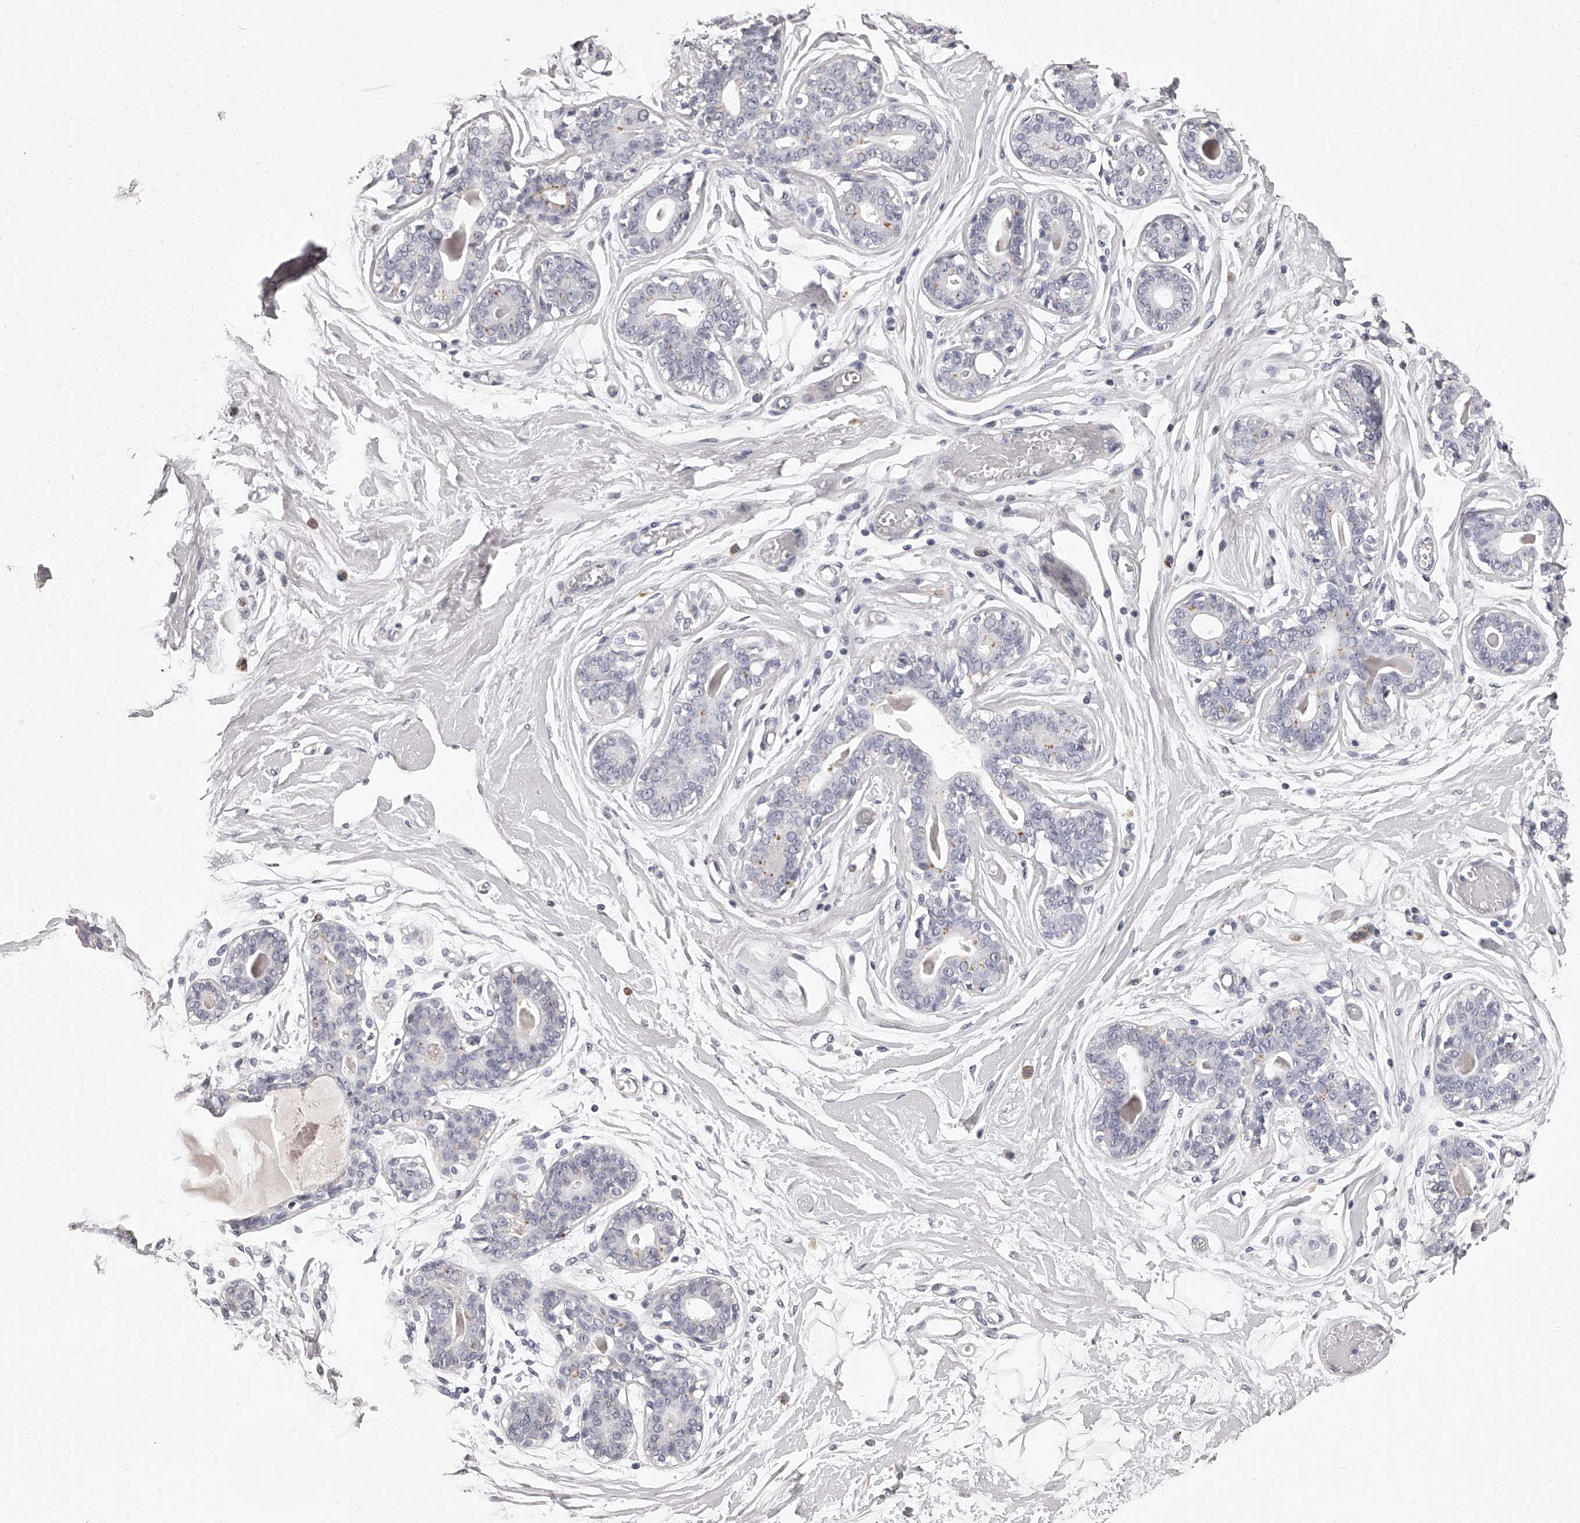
{"staining": {"intensity": "negative", "quantity": "none", "location": "none"}, "tissue": "breast", "cell_type": "Adipocytes", "image_type": "normal", "snomed": [{"axis": "morphology", "description": "Normal tissue, NOS"}, {"axis": "topography", "description": "Breast"}], "caption": "DAB (3,3'-diaminobenzidine) immunohistochemical staining of benign breast displays no significant expression in adipocytes.", "gene": "DMRT1", "patient": {"sex": "female", "age": 45}}